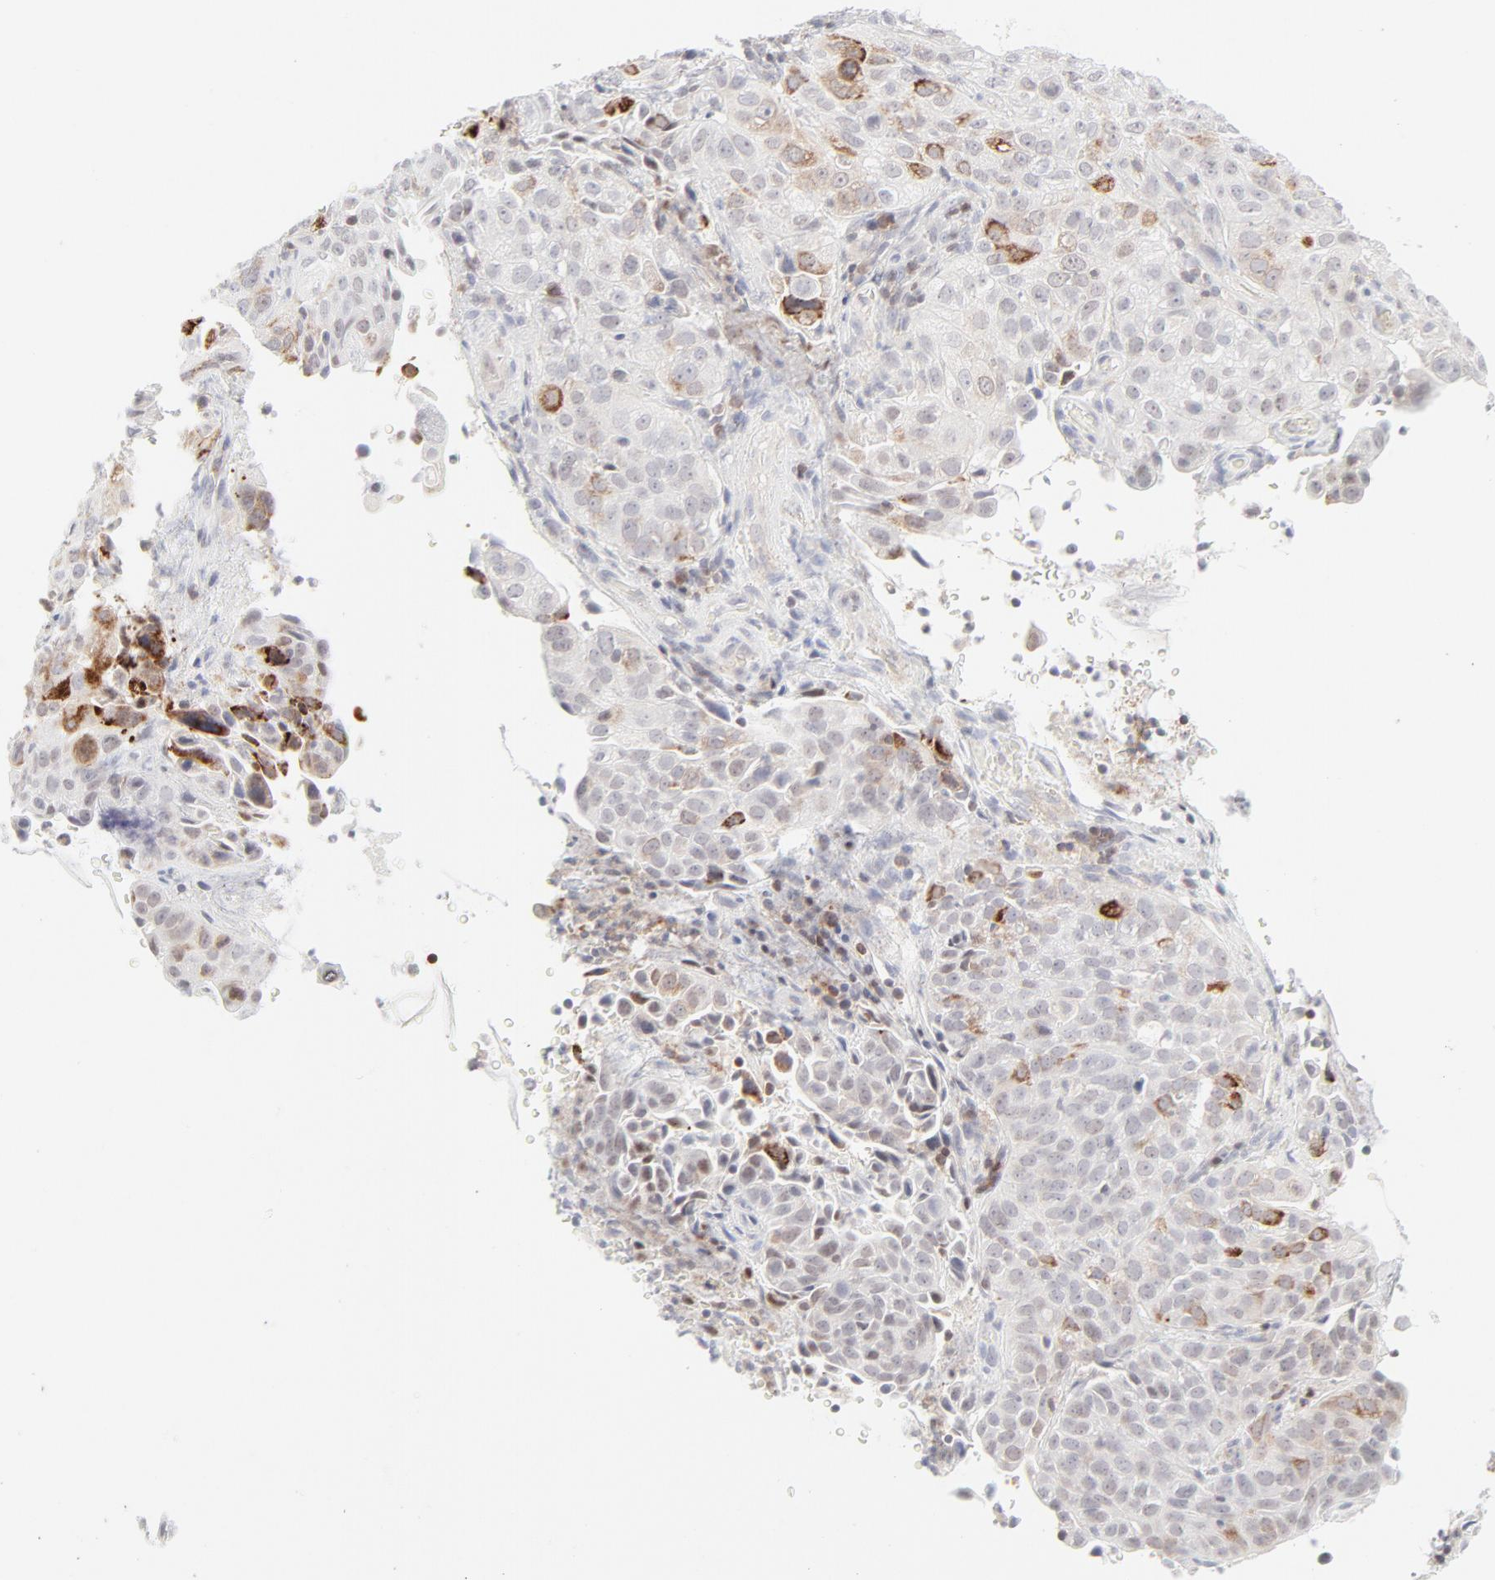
{"staining": {"intensity": "moderate", "quantity": "25%-75%", "location": "cytoplasmic/membranous,nuclear"}, "tissue": "cervical cancer", "cell_type": "Tumor cells", "image_type": "cancer", "snomed": [{"axis": "morphology", "description": "Squamous cell carcinoma, NOS"}, {"axis": "topography", "description": "Cervix"}], "caption": "A high-resolution image shows IHC staining of cervical cancer, which reveals moderate cytoplasmic/membranous and nuclear expression in about 25%-75% of tumor cells. The staining is performed using DAB brown chromogen to label protein expression. The nuclei are counter-stained blue using hematoxylin.", "gene": "PRKCB", "patient": {"sex": "female", "age": 38}}